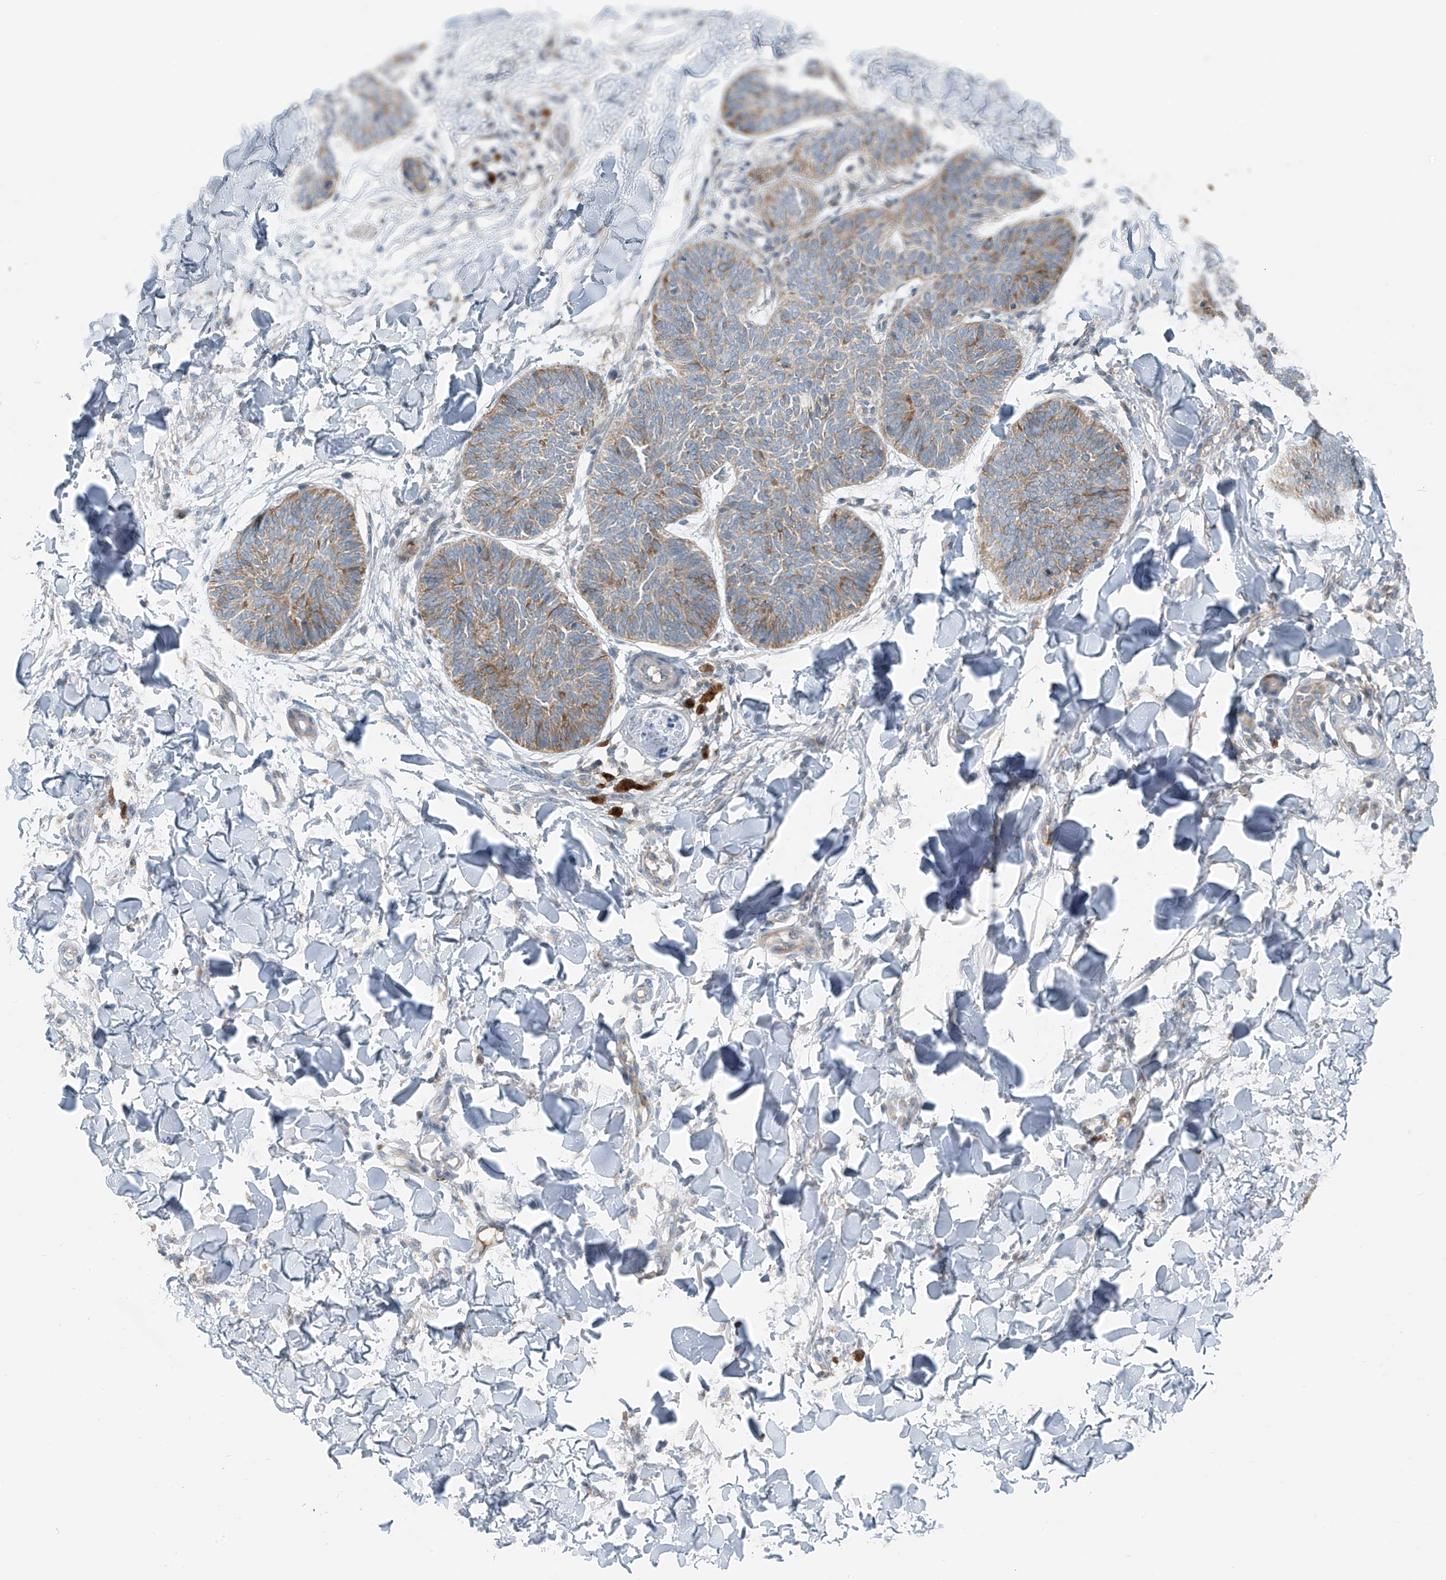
{"staining": {"intensity": "moderate", "quantity": "<25%", "location": "cytoplasmic/membranous"}, "tissue": "skin cancer", "cell_type": "Tumor cells", "image_type": "cancer", "snomed": [{"axis": "morphology", "description": "Normal tissue, NOS"}, {"axis": "morphology", "description": "Basal cell carcinoma"}, {"axis": "topography", "description": "Skin"}], "caption": "Protein staining exhibits moderate cytoplasmic/membranous staining in about <25% of tumor cells in basal cell carcinoma (skin).", "gene": "SLC12A6", "patient": {"sex": "male", "age": 50}}